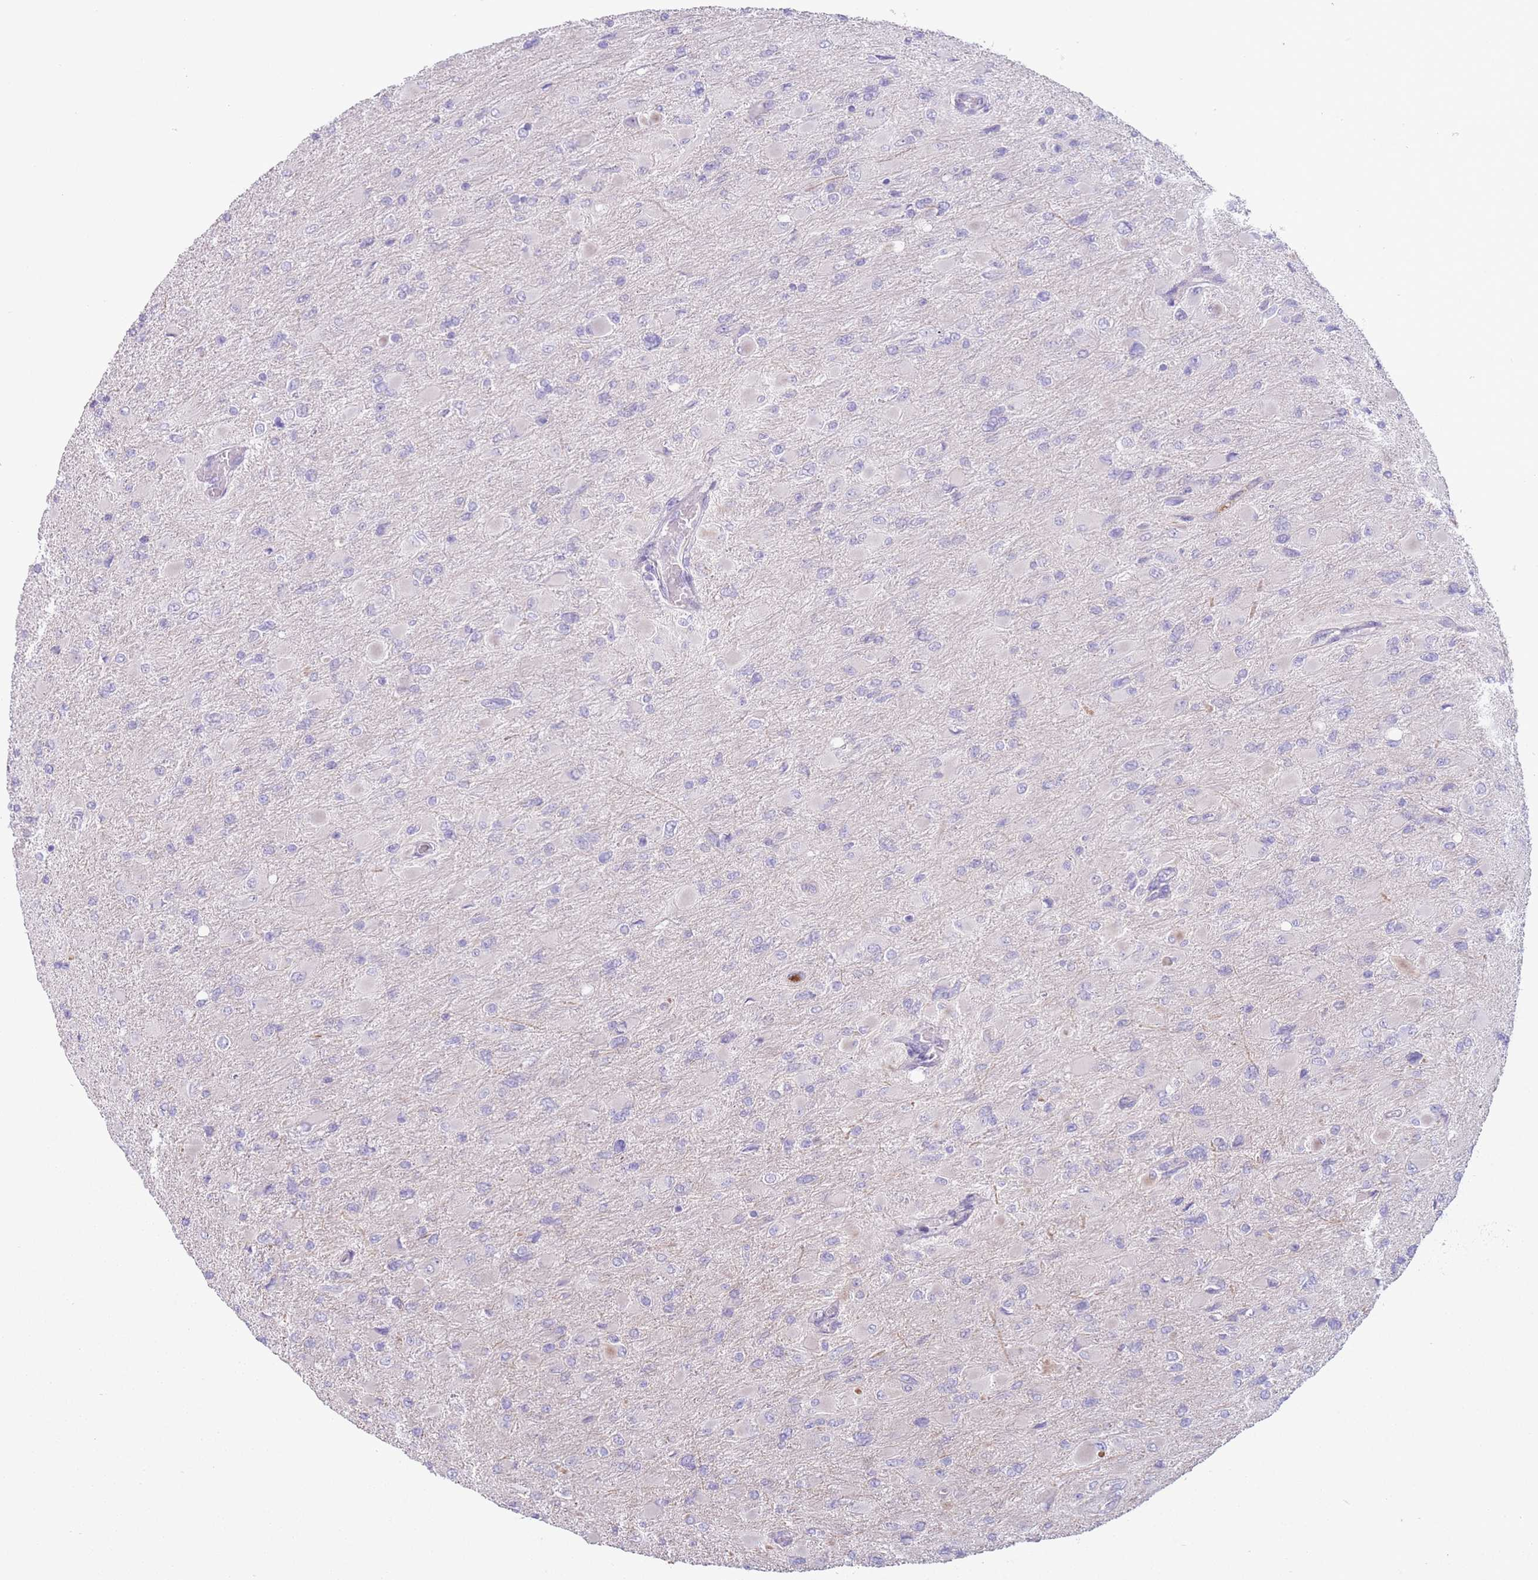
{"staining": {"intensity": "negative", "quantity": "none", "location": "none"}, "tissue": "glioma", "cell_type": "Tumor cells", "image_type": "cancer", "snomed": [{"axis": "morphology", "description": "Glioma, malignant, High grade"}, {"axis": "topography", "description": "Cerebral cortex"}], "caption": "High power microscopy micrograph of an IHC image of glioma, revealing no significant expression in tumor cells.", "gene": "CFH", "patient": {"sex": "female", "age": 36}}